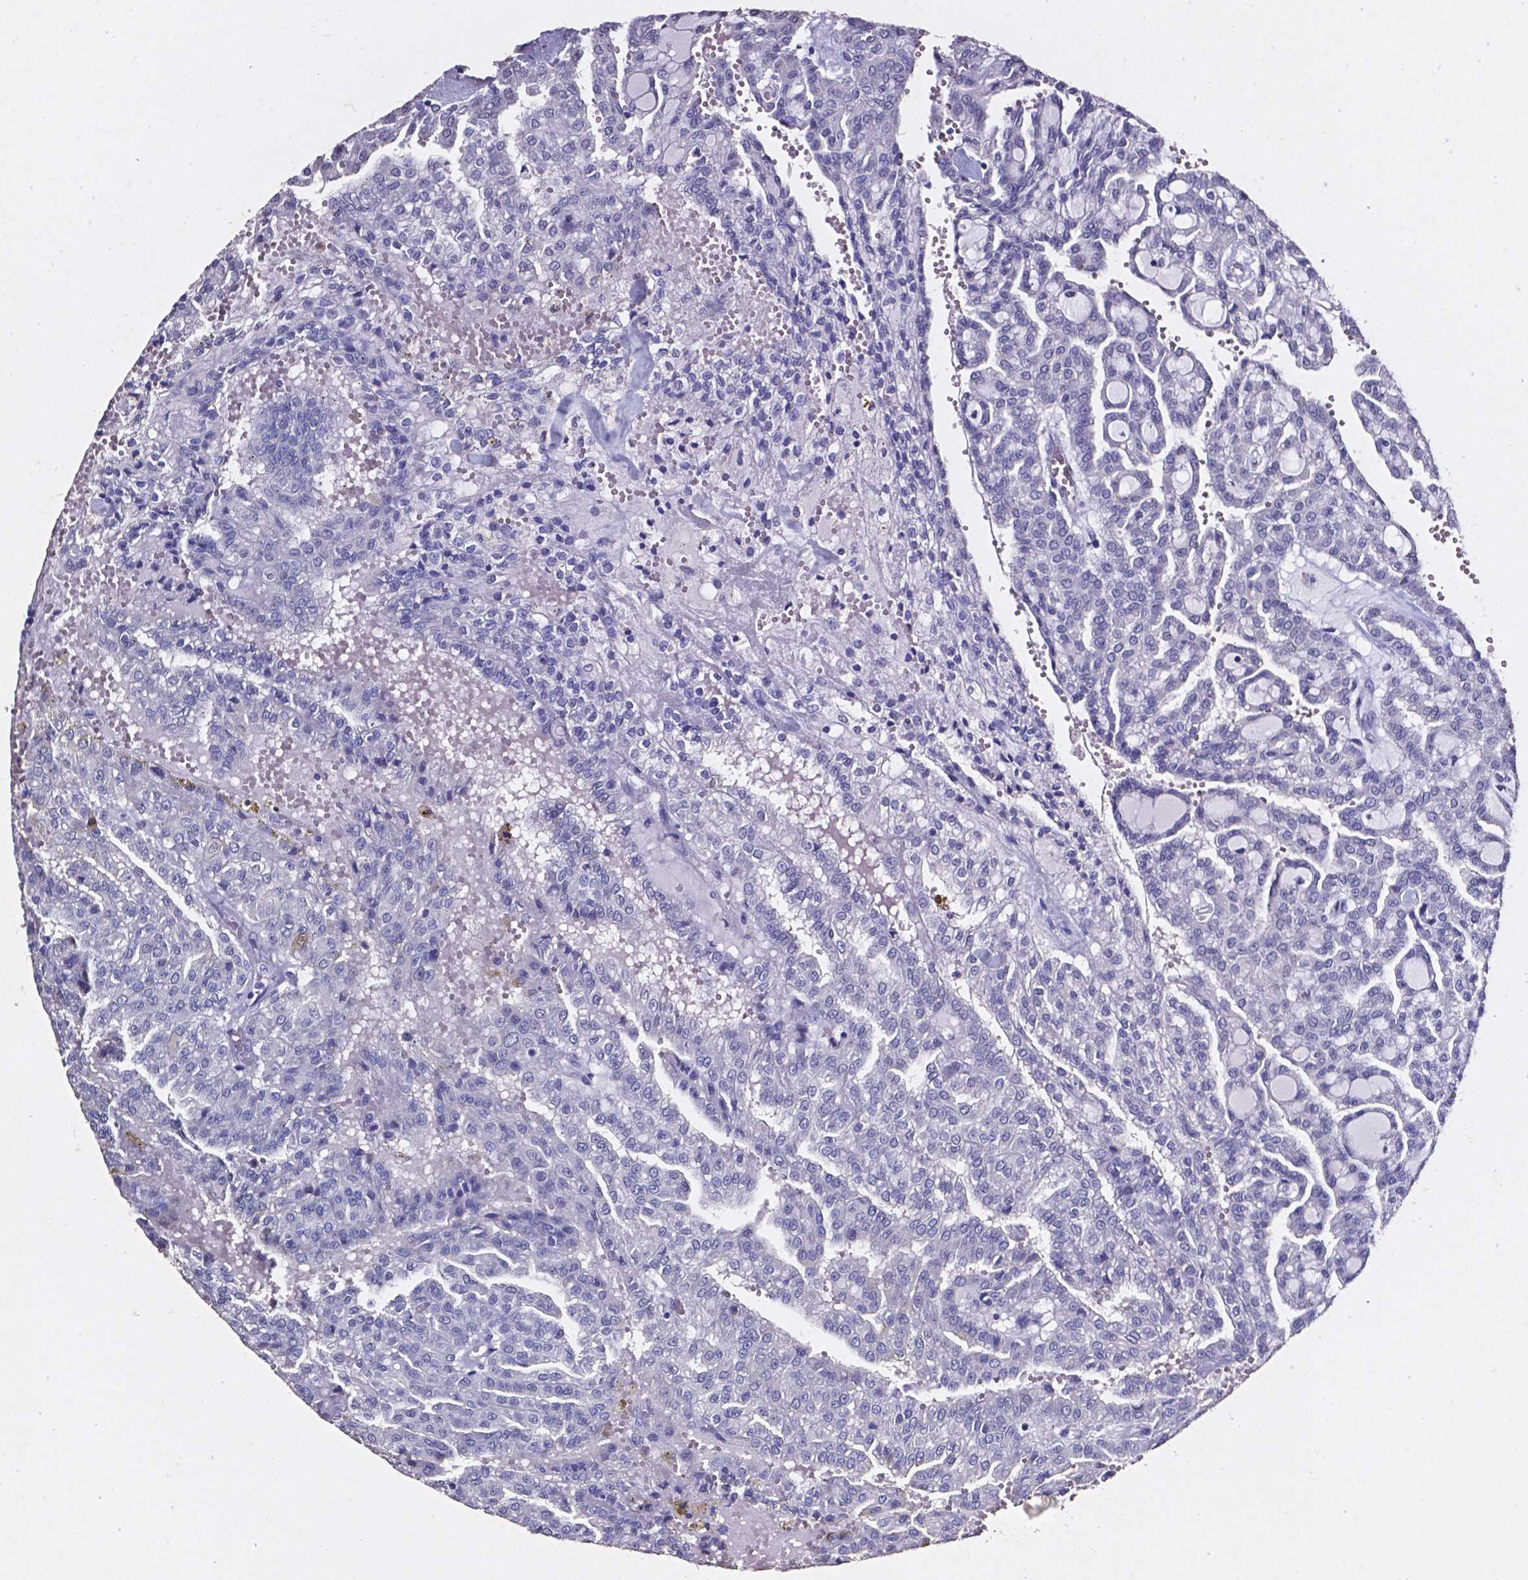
{"staining": {"intensity": "negative", "quantity": "none", "location": "none"}, "tissue": "renal cancer", "cell_type": "Tumor cells", "image_type": "cancer", "snomed": [{"axis": "morphology", "description": "Adenocarcinoma, NOS"}, {"axis": "topography", "description": "Kidney"}], "caption": "Protein analysis of adenocarcinoma (renal) displays no significant staining in tumor cells.", "gene": "AKR1B10", "patient": {"sex": "male", "age": 63}}